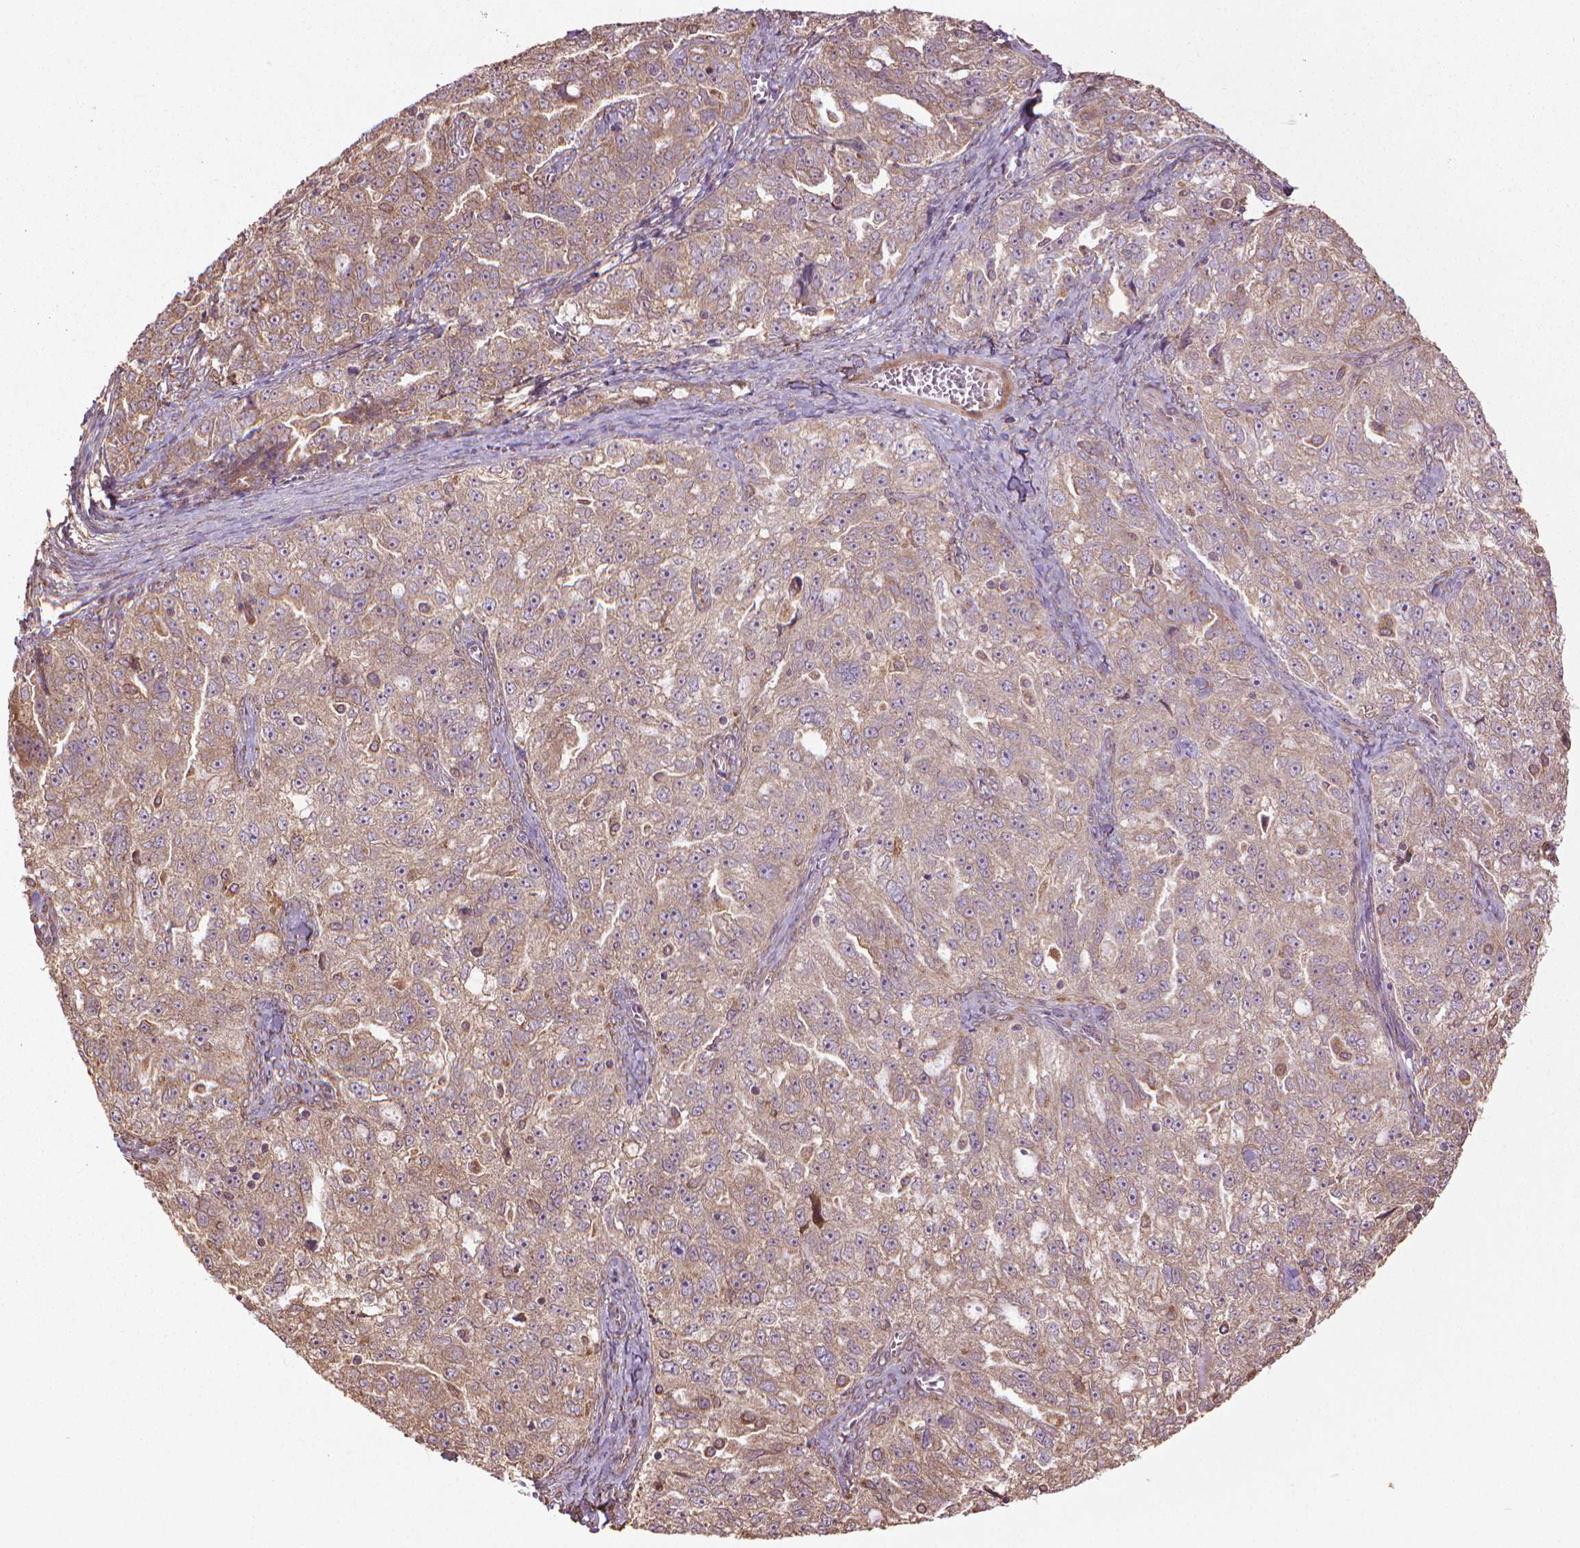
{"staining": {"intensity": "weak", "quantity": ">75%", "location": "cytoplasmic/membranous"}, "tissue": "ovarian cancer", "cell_type": "Tumor cells", "image_type": "cancer", "snomed": [{"axis": "morphology", "description": "Cystadenocarcinoma, serous, NOS"}, {"axis": "topography", "description": "Ovary"}], "caption": "Ovarian cancer (serous cystadenocarcinoma) stained with immunohistochemistry reveals weak cytoplasmic/membranous staining in approximately >75% of tumor cells. The staining was performed using DAB (3,3'-diaminobenzidine) to visualize the protein expression in brown, while the nuclei were stained in blue with hematoxylin (Magnification: 20x).", "gene": "GAS1", "patient": {"sex": "female", "age": 51}}